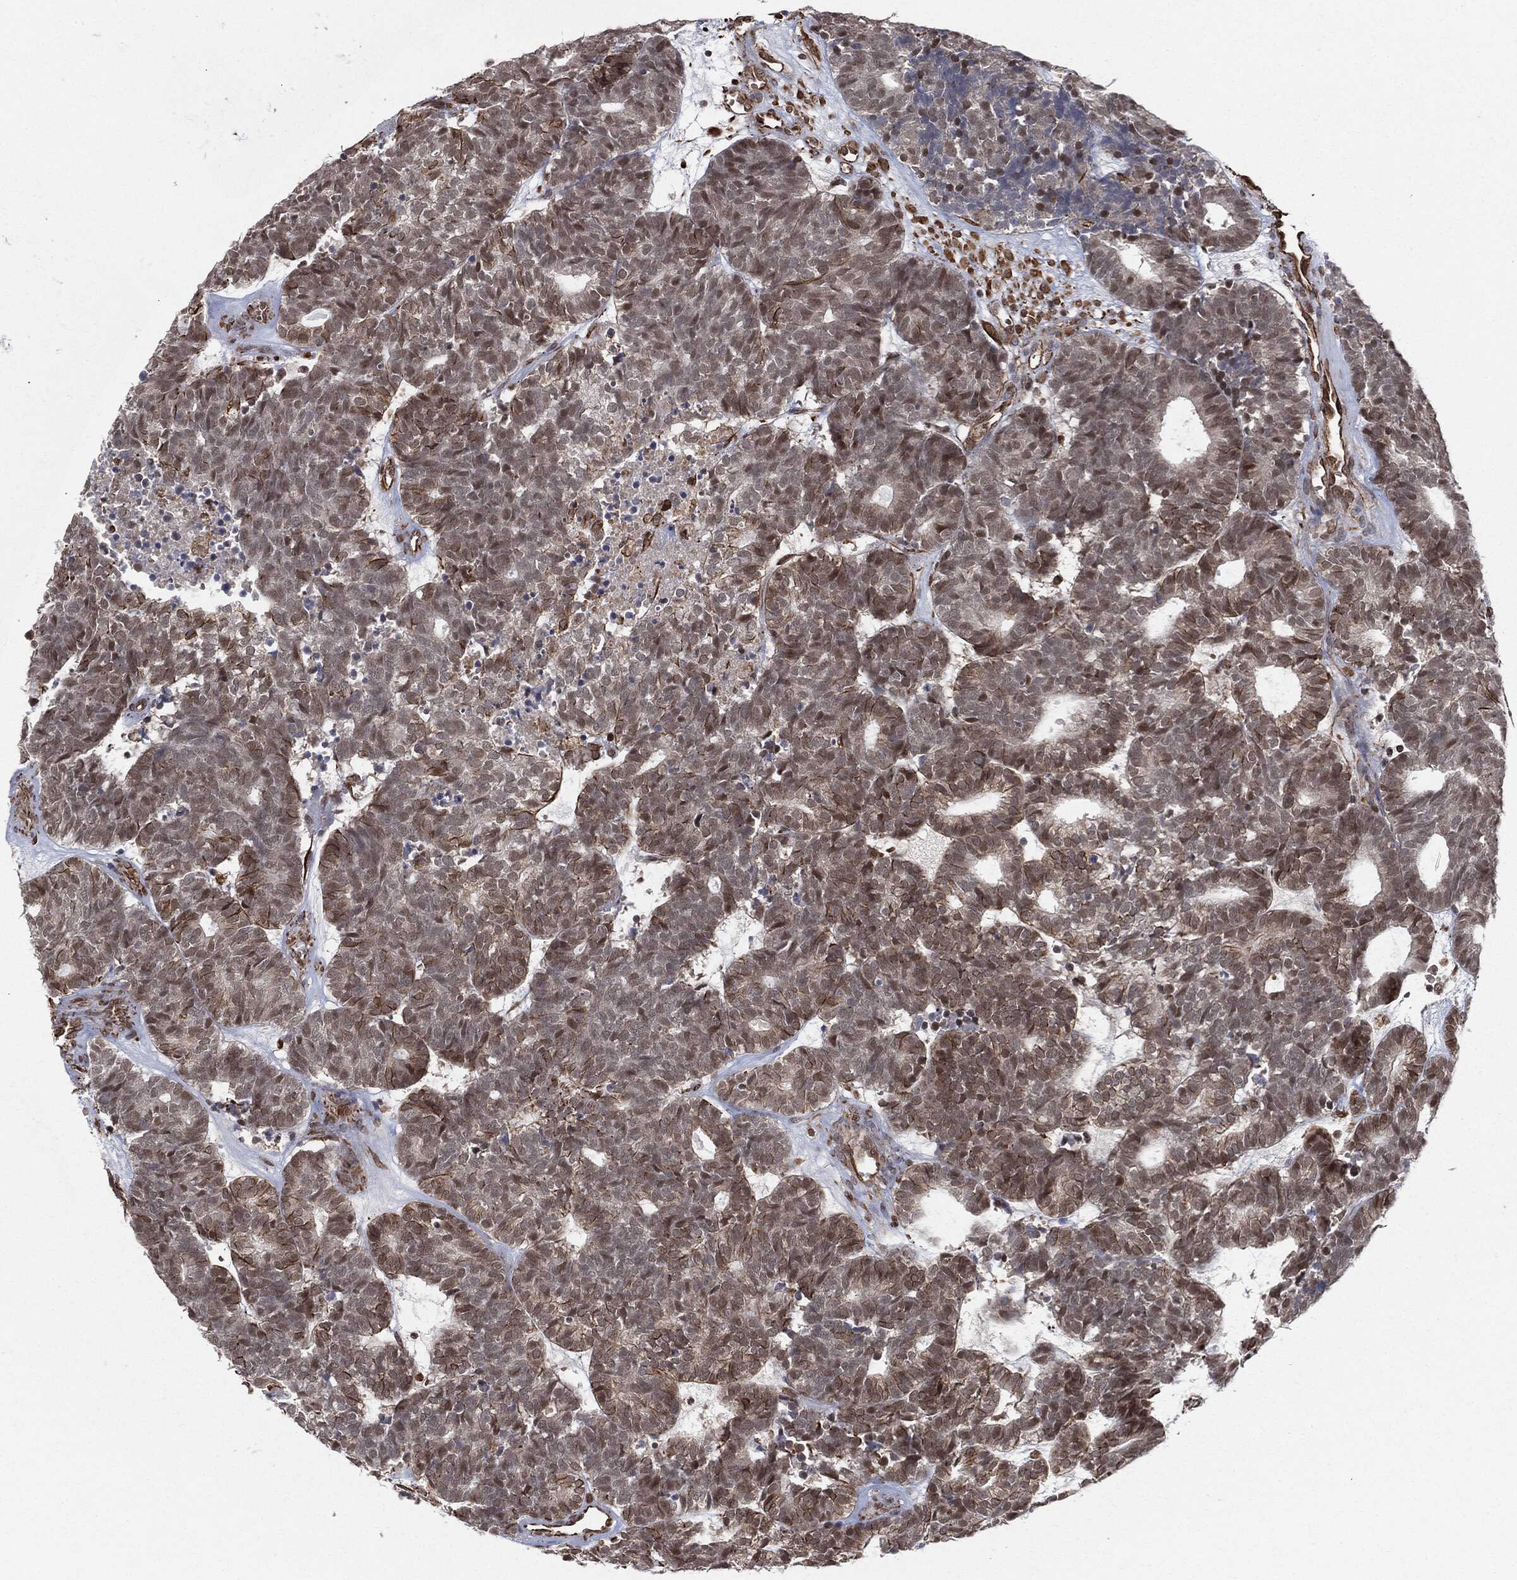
{"staining": {"intensity": "strong", "quantity": "<25%", "location": "cytoplasmic/membranous,nuclear"}, "tissue": "head and neck cancer", "cell_type": "Tumor cells", "image_type": "cancer", "snomed": [{"axis": "morphology", "description": "Adenocarcinoma, NOS"}, {"axis": "topography", "description": "Head-Neck"}], "caption": "Protein staining exhibits strong cytoplasmic/membranous and nuclear expression in about <25% of tumor cells in head and neck adenocarcinoma. Using DAB (brown) and hematoxylin (blue) stains, captured at high magnification using brightfield microscopy.", "gene": "TP53RK", "patient": {"sex": "female", "age": 81}}